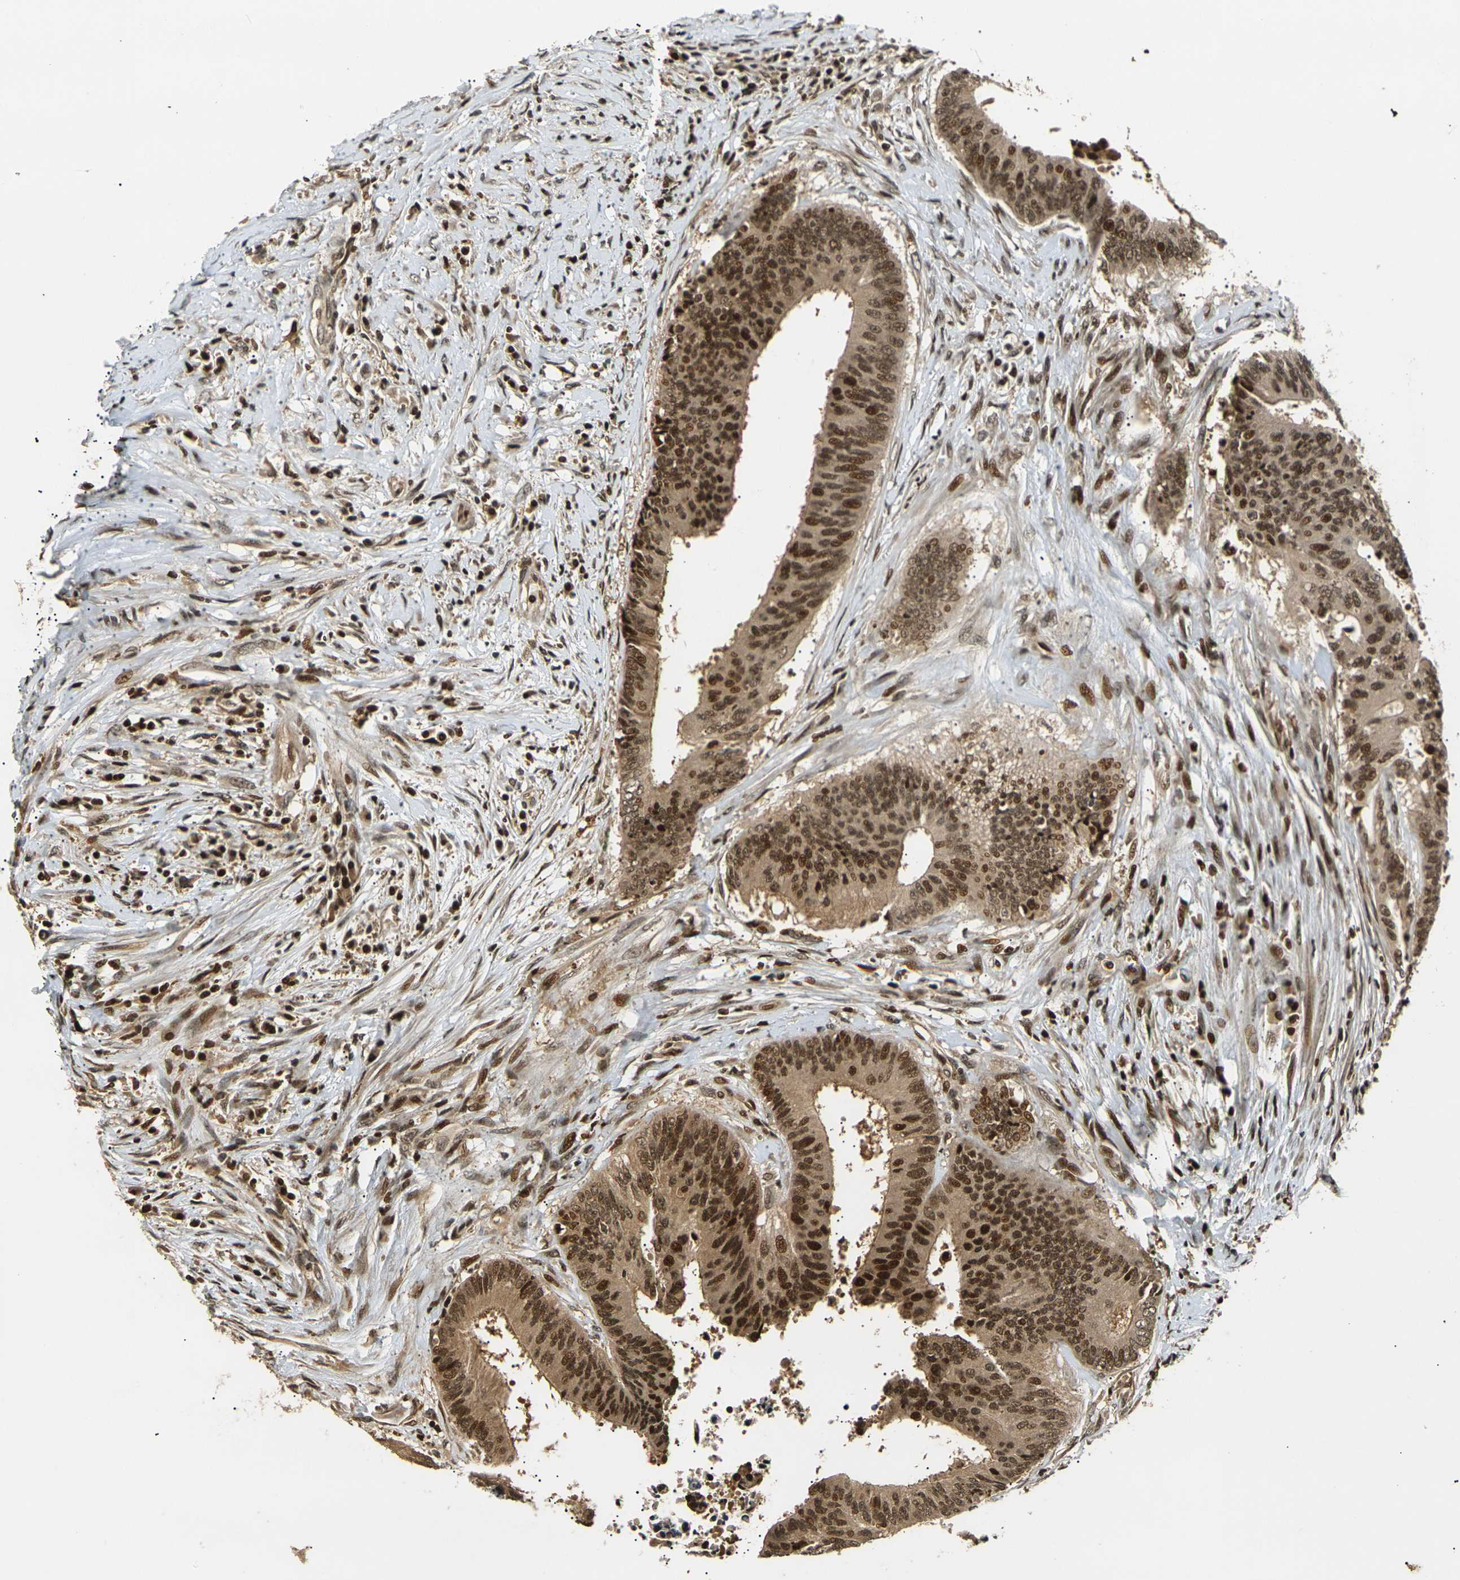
{"staining": {"intensity": "strong", "quantity": ">75%", "location": "cytoplasmic/membranous,nuclear"}, "tissue": "colorectal cancer", "cell_type": "Tumor cells", "image_type": "cancer", "snomed": [{"axis": "morphology", "description": "Adenocarcinoma, NOS"}, {"axis": "topography", "description": "Rectum"}], "caption": "There is high levels of strong cytoplasmic/membranous and nuclear expression in tumor cells of adenocarcinoma (colorectal), as demonstrated by immunohistochemical staining (brown color).", "gene": "ACTL6A", "patient": {"sex": "male", "age": 72}}